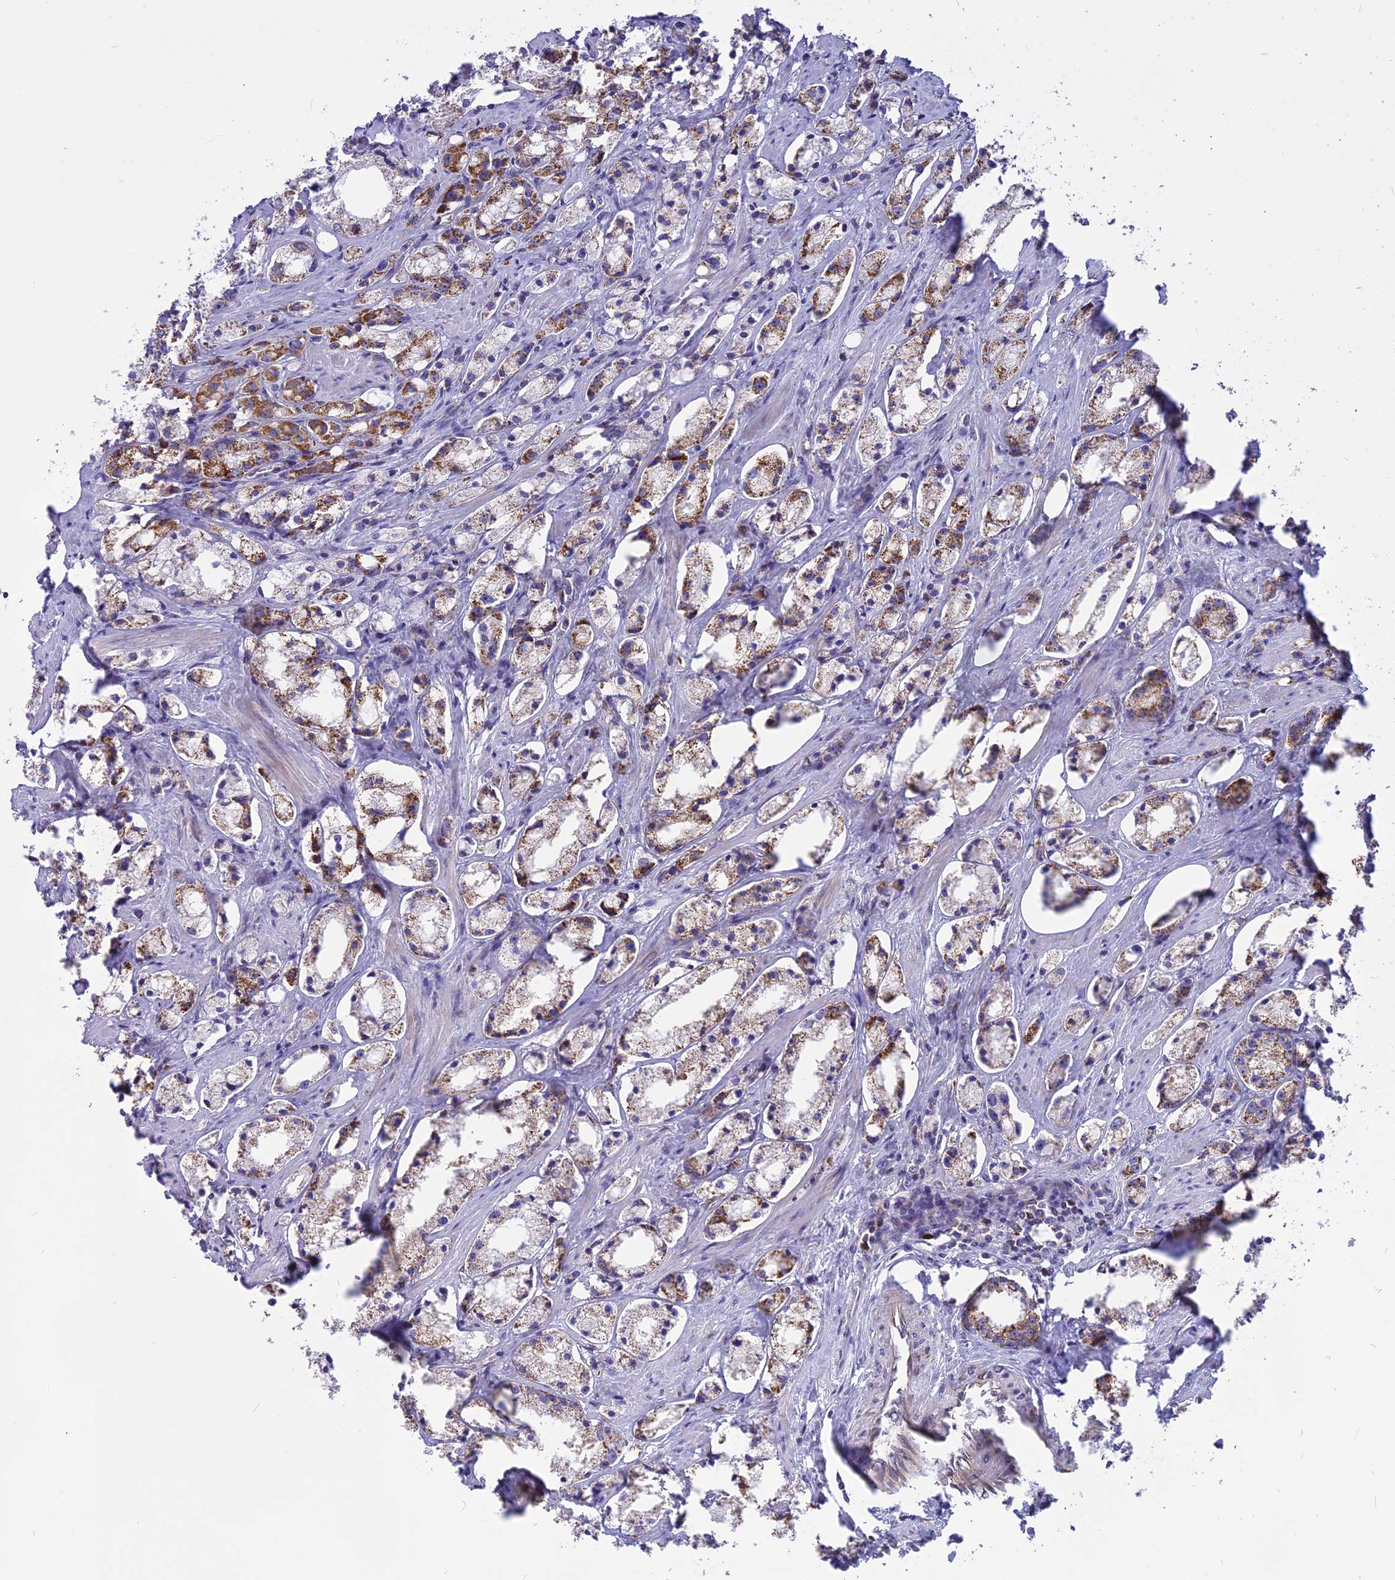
{"staining": {"intensity": "moderate", "quantity": "25%-75%", "location": "cytoplasmic/membranous"}, "tissue": "prostate cancer", "cell_type": "Tumor cells", "image_type": "cancer", "snomed": [{"axis": "morphology", "description": "Adenocarcinoma, High grade"}, {"axis": "topography", "description": "Prostate"}], "caption": "A histopathology image of prostate cancer stained for a protein demonstrates moderate cytoplasmic/membranous brown staining in tumor cells. Nuclei are stained in blue.", "gene": "DOC2B", "patient": {"sex": "male", "age": 66}}